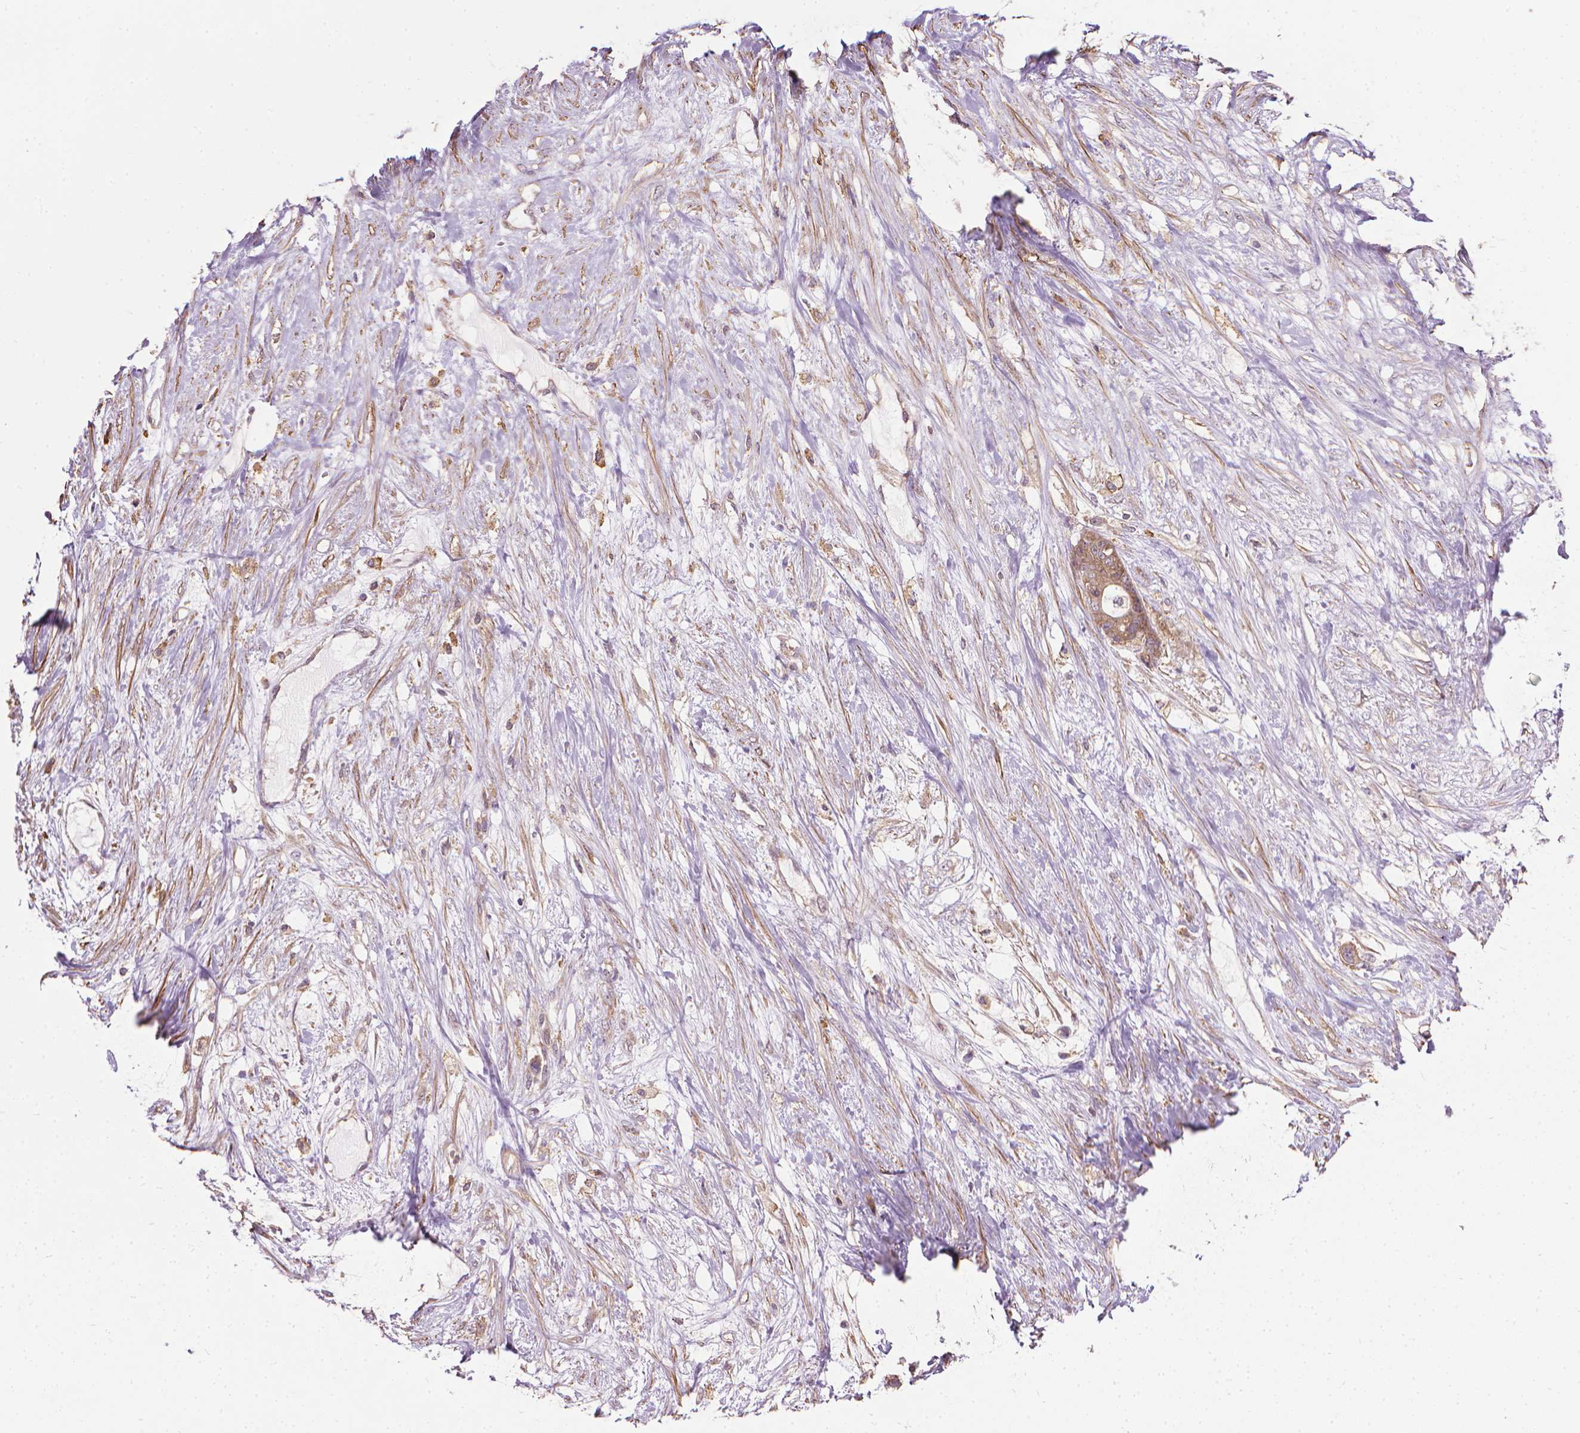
{"staining": {"intensity": "moderate", "quantity": ">75%", "location": "cytoplasmic/membranous"}, "tissue": "liver cancer", "cell_type": "Tumor cells", "image_type": "cancer", "snomed": [{"axis": "morphology", "description": "Normal tissue, NOS"}, {"axis": "morphology", "description": "Cholangiocarcinoma"}, {"axis": "topography", "description": "Liver"}, {"axis": "topography", "description": "Peripheral nerve tissue"}], "caption": "IHC photomicrograph of liver cancer stained for a protein (brown), which displays medium levels of moderate cytoplasmic/membranous expression in about >75% of tumor cells.", "gene": "PRAG1", "patient": {"sex": "female", "age": 73}}